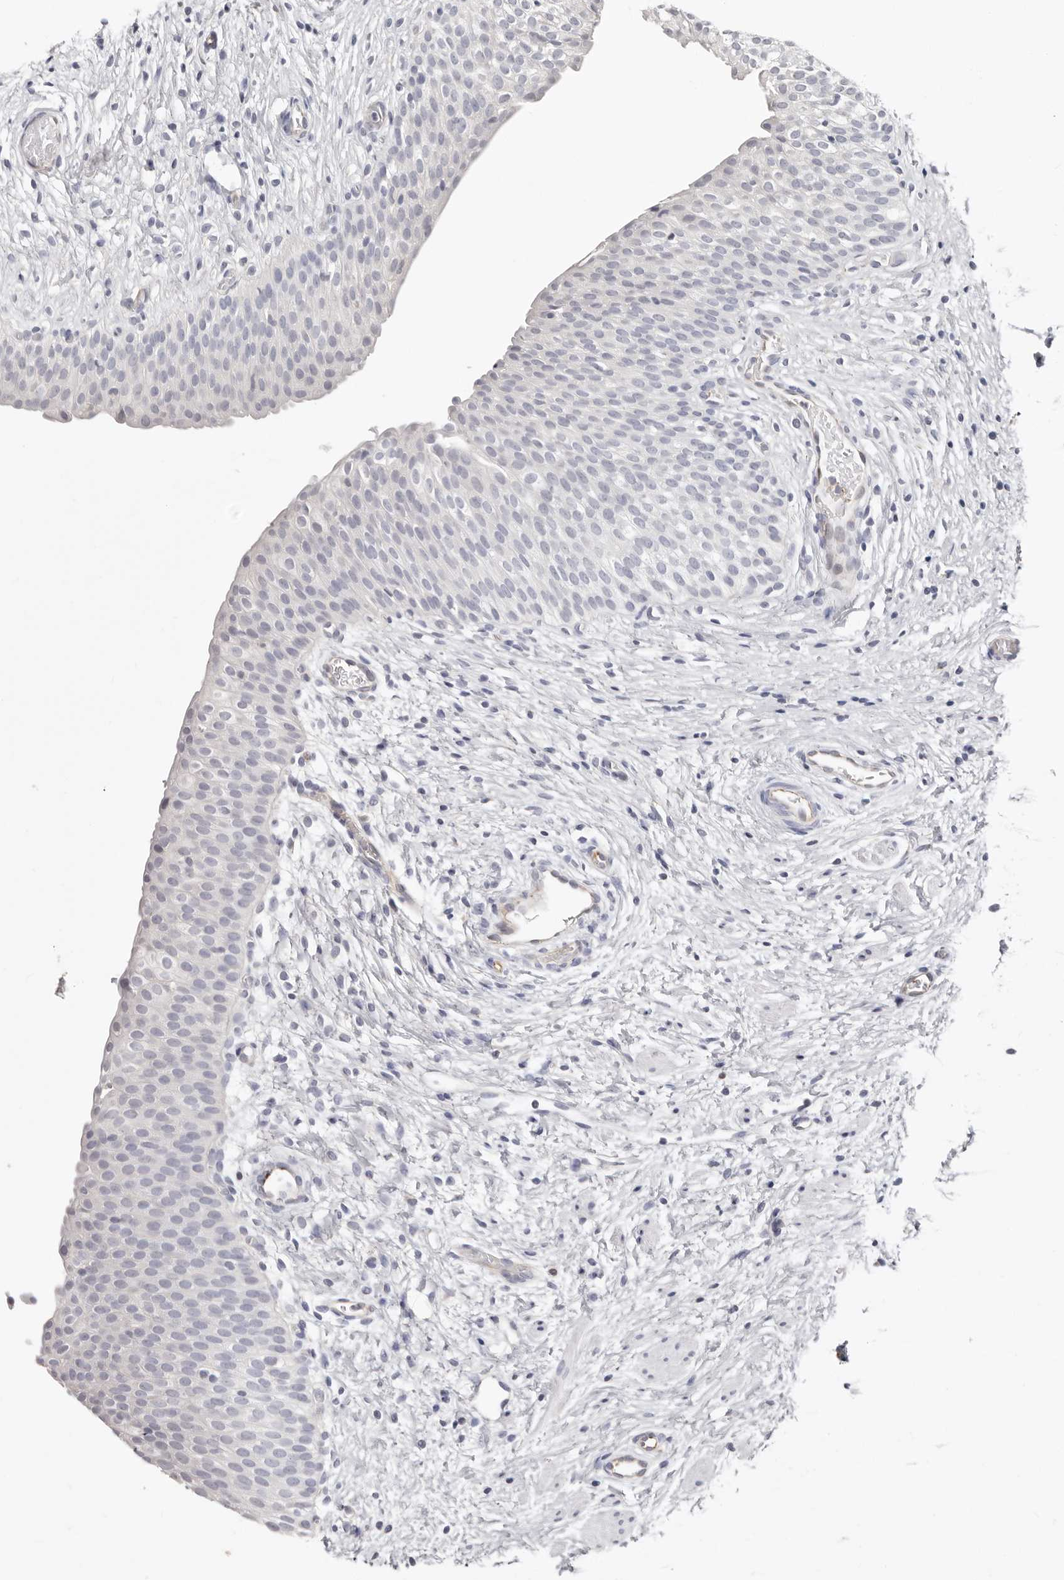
{"staining": {"intensity": "negative", "quantity": "none", "location": "none"}, "tissue": "urinary bladder", "cell_type": "Urothelial cells", "image_type": "normal", "snomed": [{"axis": "morphology", "description": "Normal tissue, NOS"}, {"axis": "topography", "description": "Urinary bladder"}], "caption": "Urothelial cells show no significant positivity in benign urinary bladder. (Immunohistochemistry, brightfield microscopy, high magnification).", "gene": "PKDCC", "patient": {"sex": "male", "age": 1}}